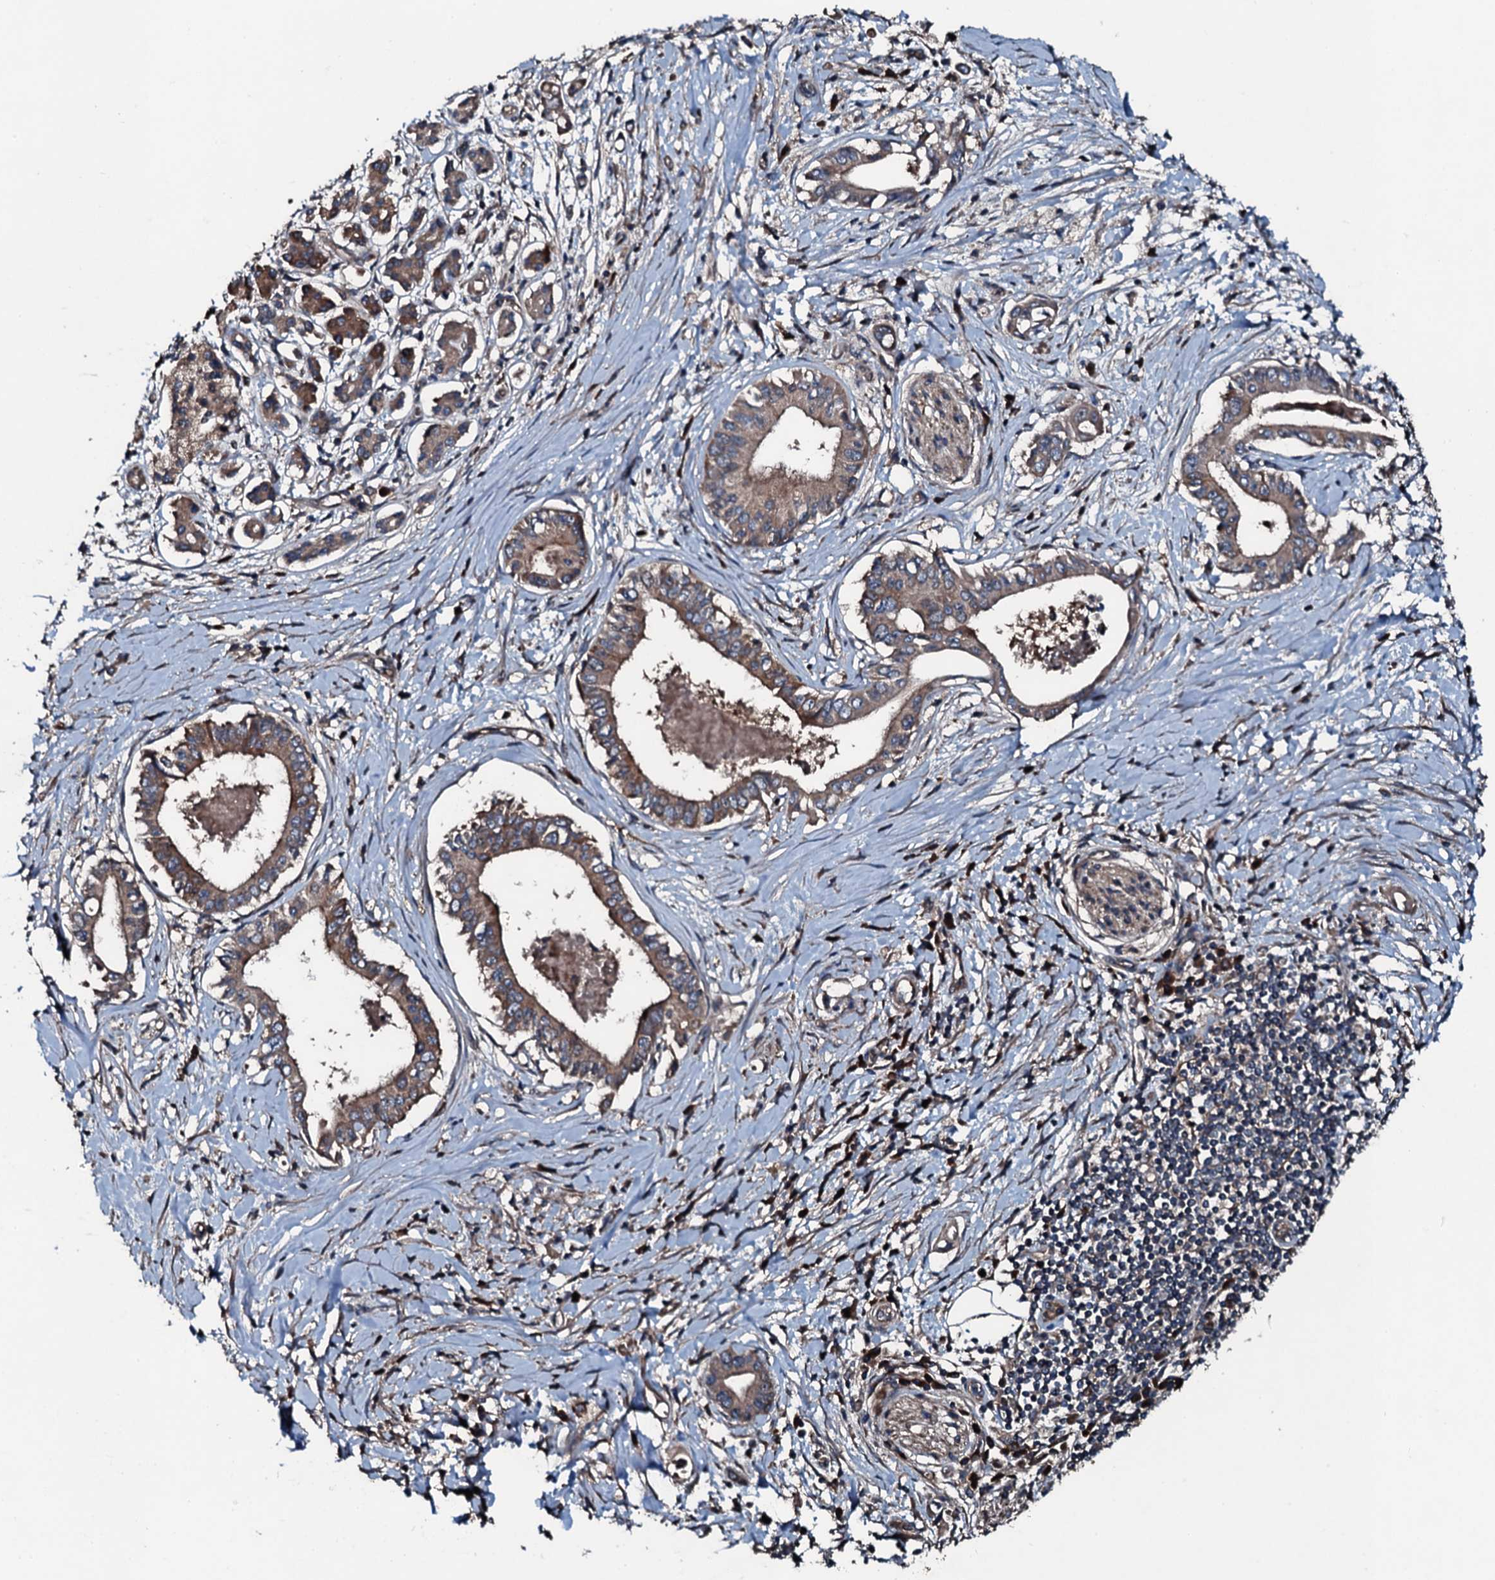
{"staining": {"intensity": "moderate", "quantity": ">75%", "location": "cytoplasmic/membranous"}, "tissue": "pancreatic cancer", "cell_type": "Tumor cells", "image_type": "cancer", "snomed": [{"axis": "morphology", "description": "Adenocarcinoma, NOS"}, {"axis": "topography", "description": "Pancreas"}], "caption": "Immunohistochemical staining of pancreatic adenocarcinoma displays moderate cytoplasmic/membranous protein staining in about >75% of tumor cells.", "gene": "AARS1", "patient": {"sex": "female", "age": 77}}